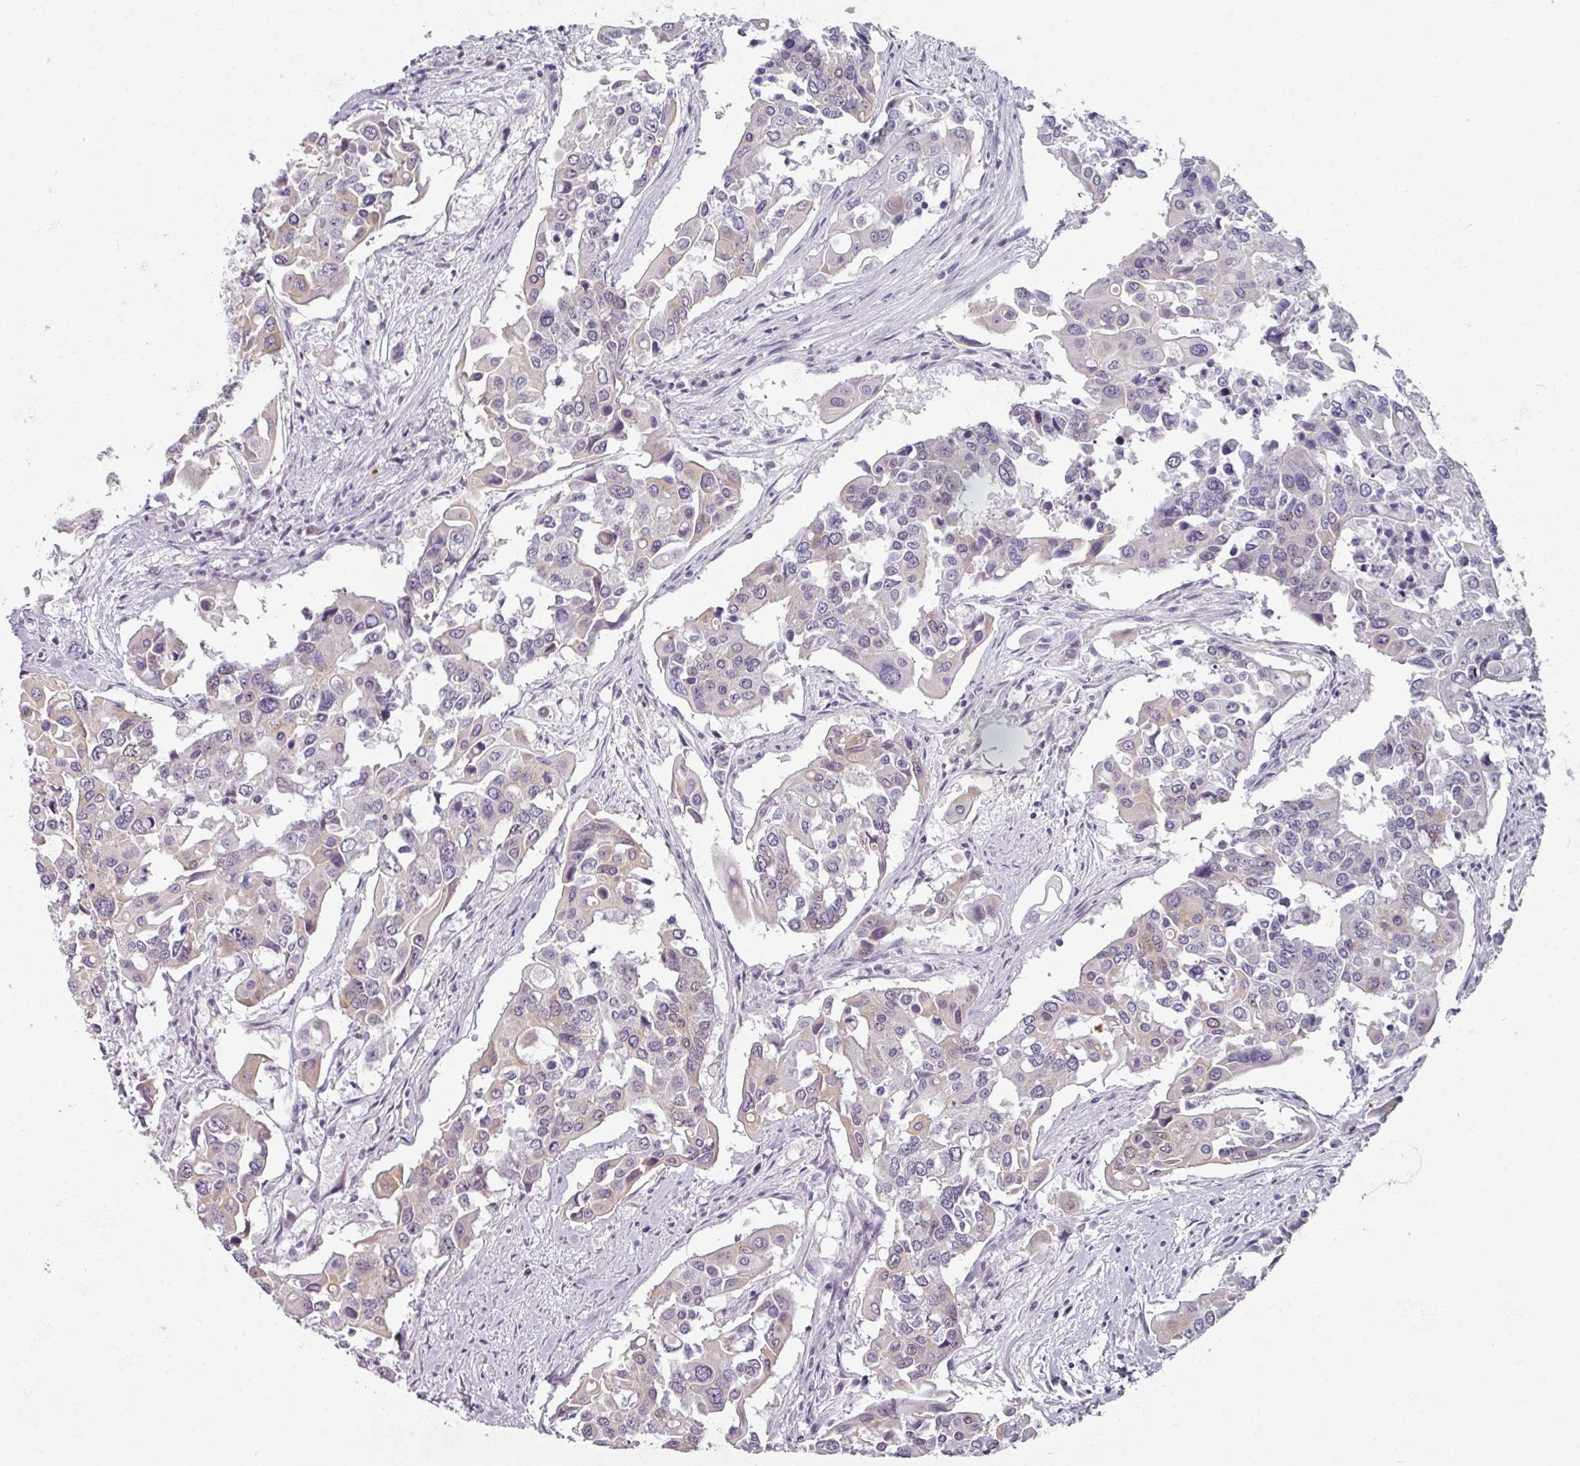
{"staining": {"intensity": "weak", "quantity": "25%-75%", "location": "cytoplasmic/membranous"}, "tissue": "colorectal cancer", "cell_type": "Tumor cells", "image_type": "cancer", "snomed": [{"axis": "morphology", "description": "Adenocarcinoma, NOS"}, {"axis": "topography", "description": "Colon"}], "caption": "Immunohistochemical staining of colorectal cancer displays low levels of weak cytoplasmic/membranous protein expression in approximately 25%-75% of tumor cells. (brown staining indicates protein expression, while blue staining denotes nuclei).", "gene": "RIPOR3", "patient": {"sex": "male", "age": 77}}